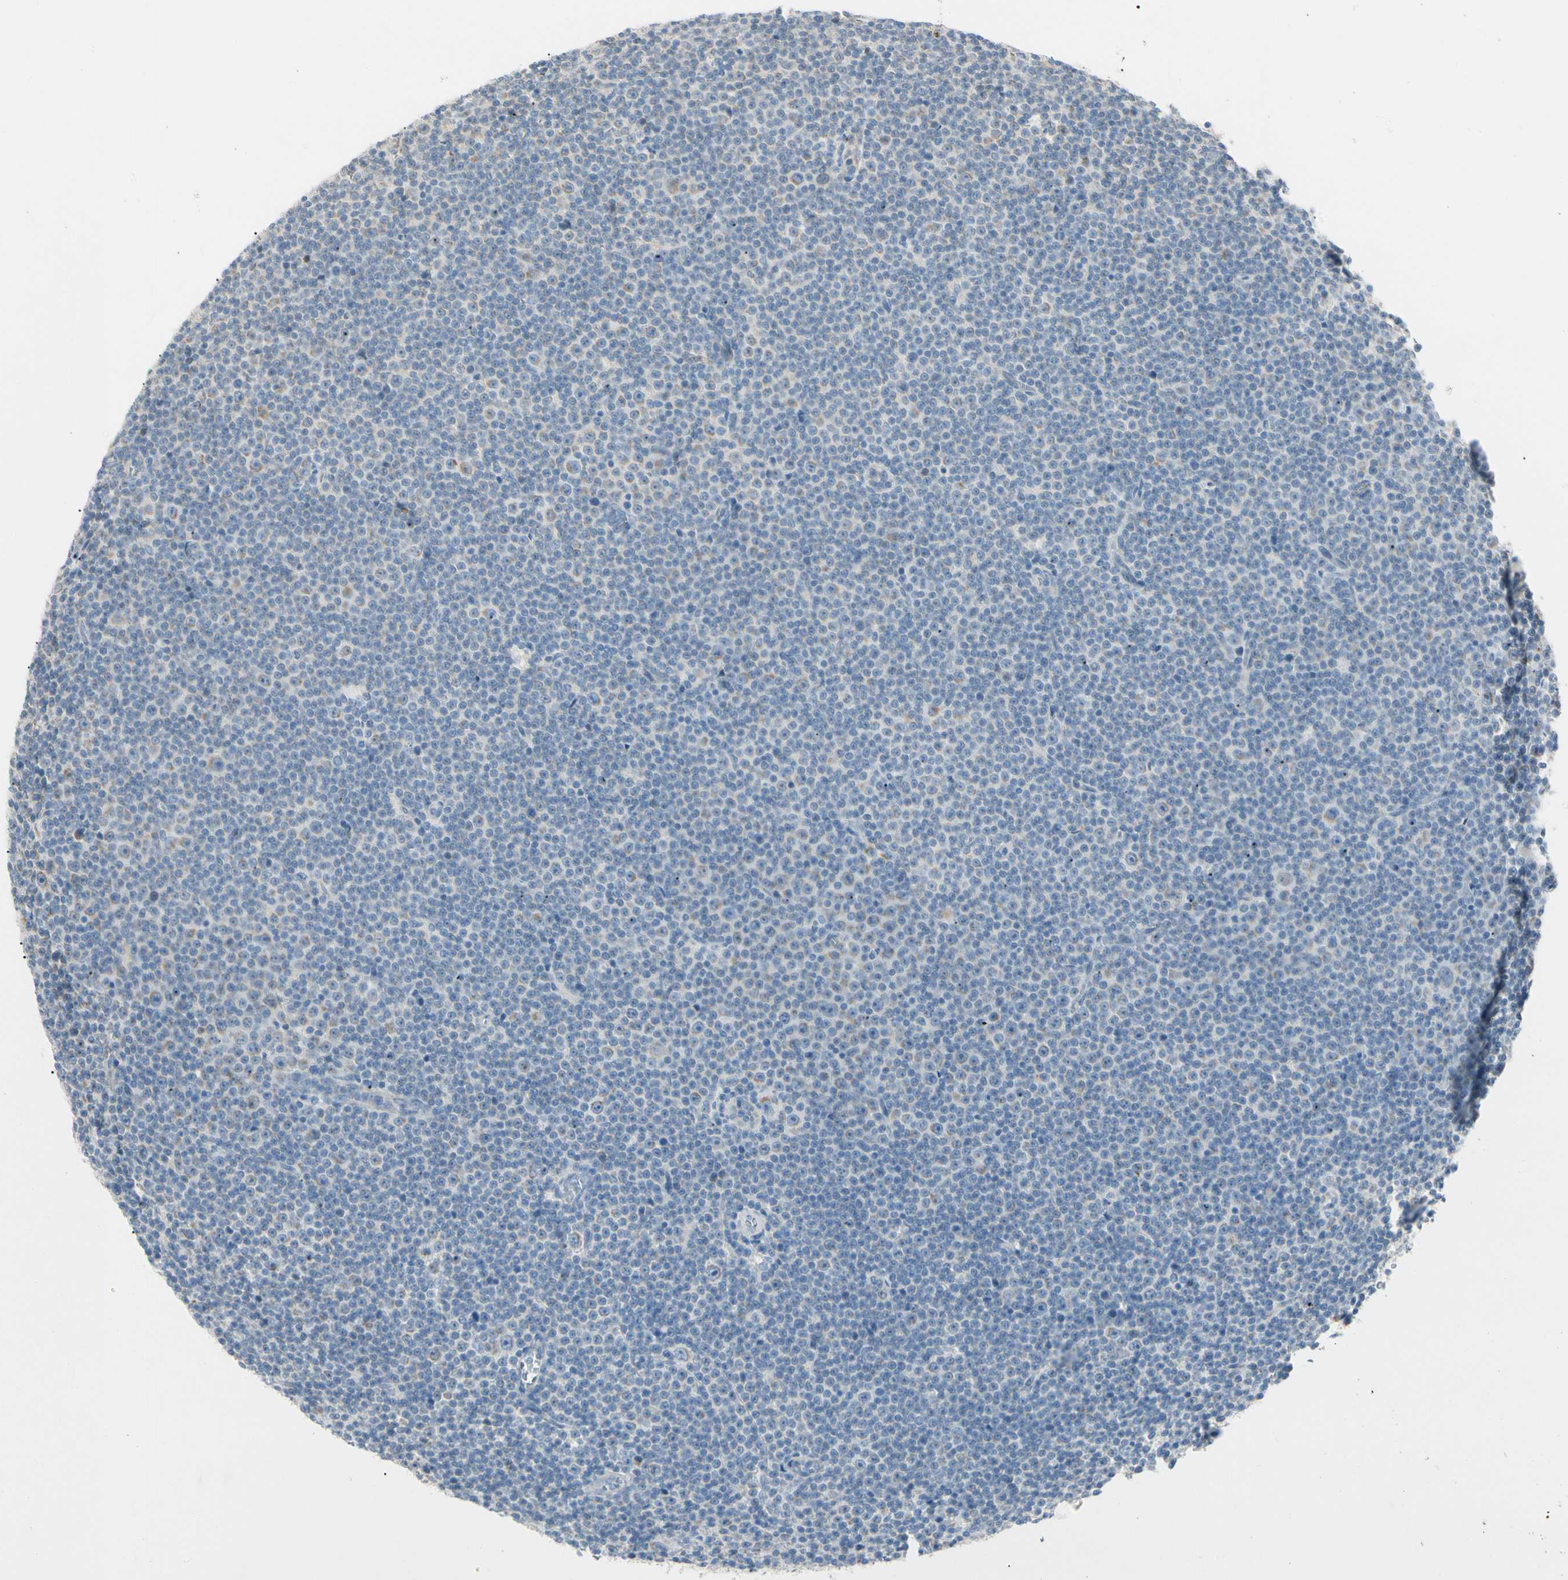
{"staining": {"intensity": "moderate", "quantity": "<25%", "location": "cytoplasmic/membranous"}, "tissue": "lymphoma", "cell_type": "Tumor cells", "image_type": "cancer", "snomed": [{"axis": "morphology", "description": "Malignant lymphoma, non-Hodgkin's type, Low grade"}, {"axis": "topography", "description": "Lymph node"}], "caption": "Protein analysis of low-grade malignant lymphoma, non-Hodgkin's type tissue reveals moderate cytoplasmic/membranous staining in about <25% of tumor cells.", "gene": "ALDH18A1", "patient": {"sex": "female", "age": 67}}